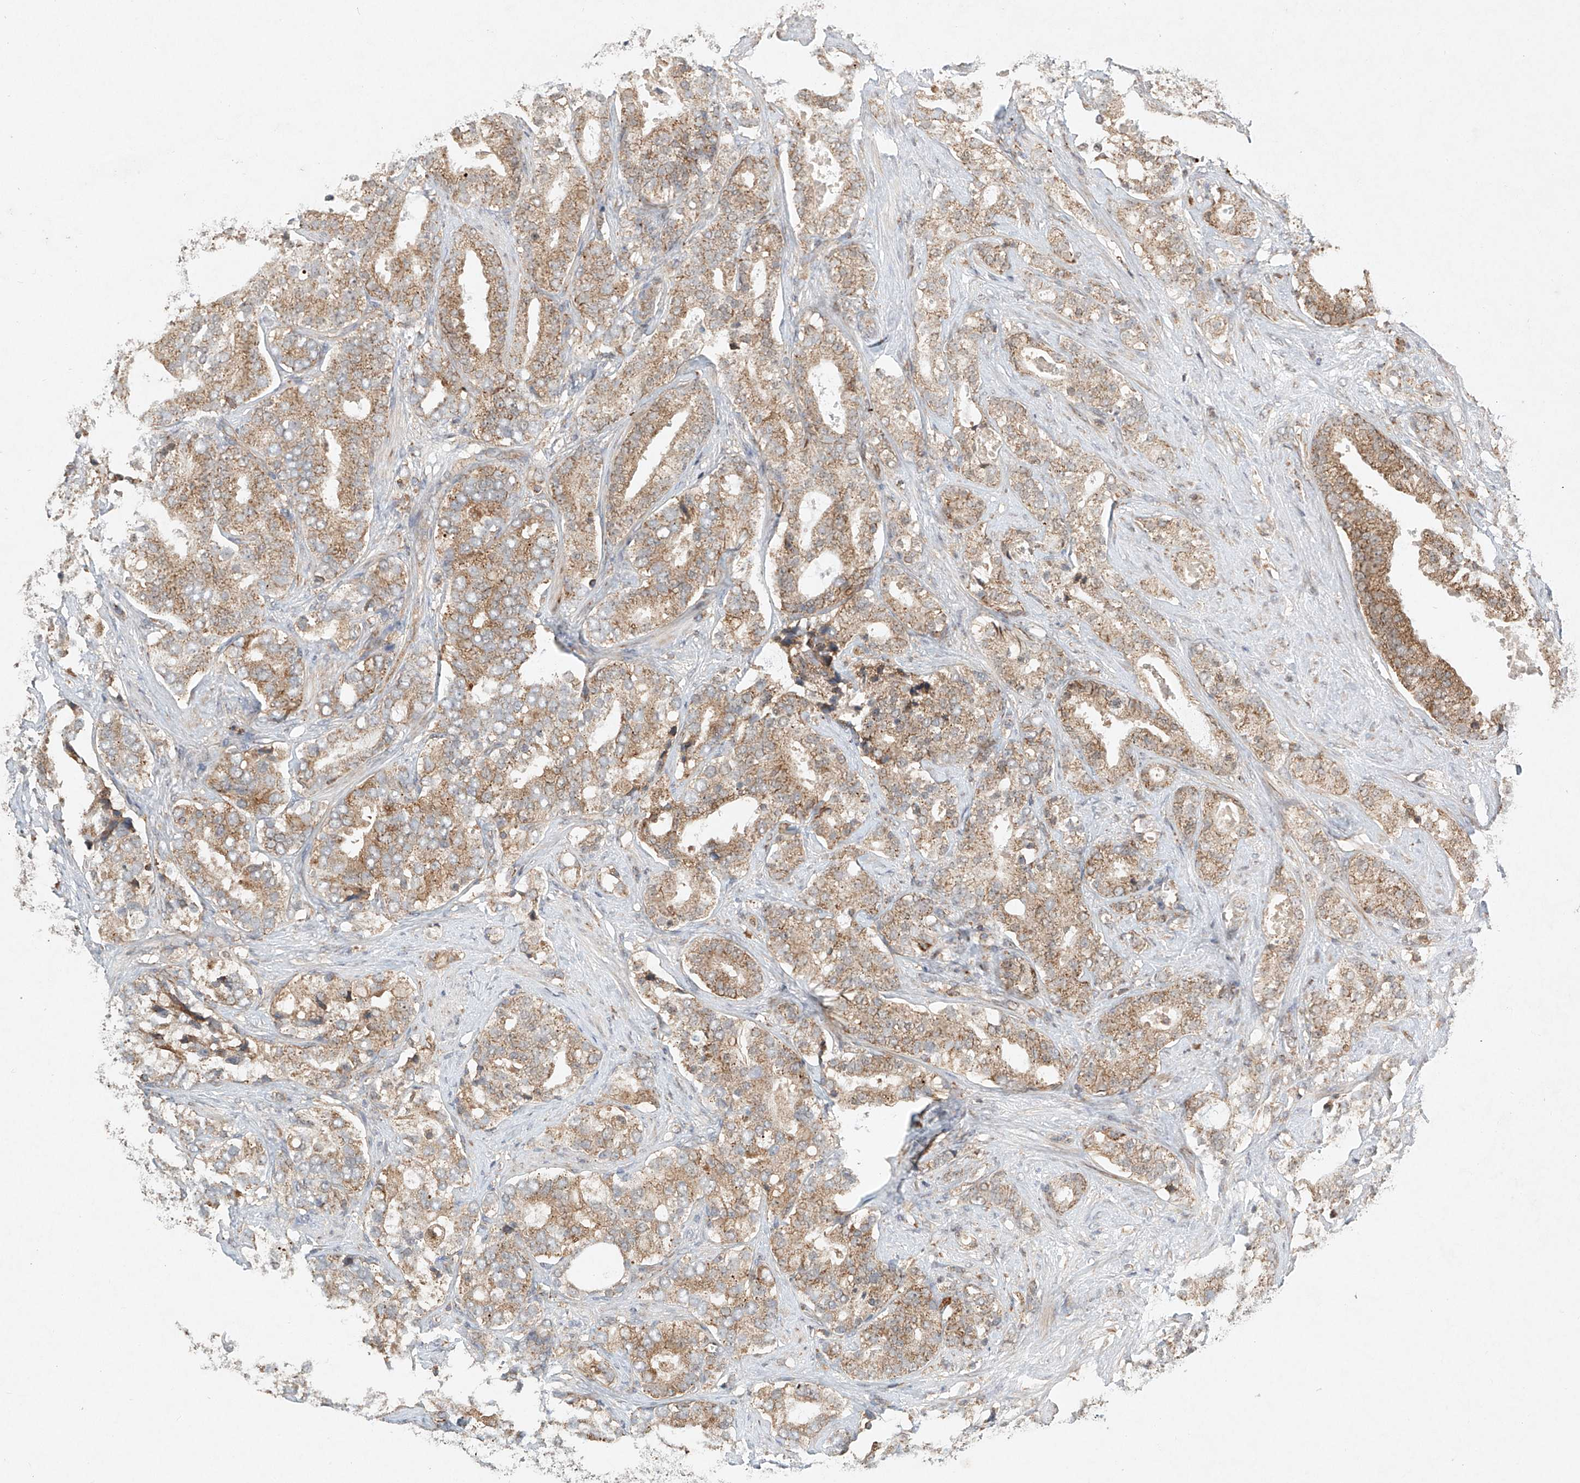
{"staining": {"intensity": "moderate", "quantity": ">75%", "location": "cytoplasmic/membranous"}, "tissue": "prostate cancer", "cell_type": "Tumor cells", "image_type": "cancer", "snomed": [{"axis": "morphology", "description": "Adenocarcinoma, High grade"}, {"axis": "topography", "description": "Prostate and seminal vesicle, NOS"}], "caption": "Immunohistochemical staining of adenocarcinoma (high-grade) (prostate) displays moderate cytoplasmic/membranous protein positivity in about >75% of tumor cells.", "gene": "DCAF11", "patient": {"sex": "male", "age": 67}}